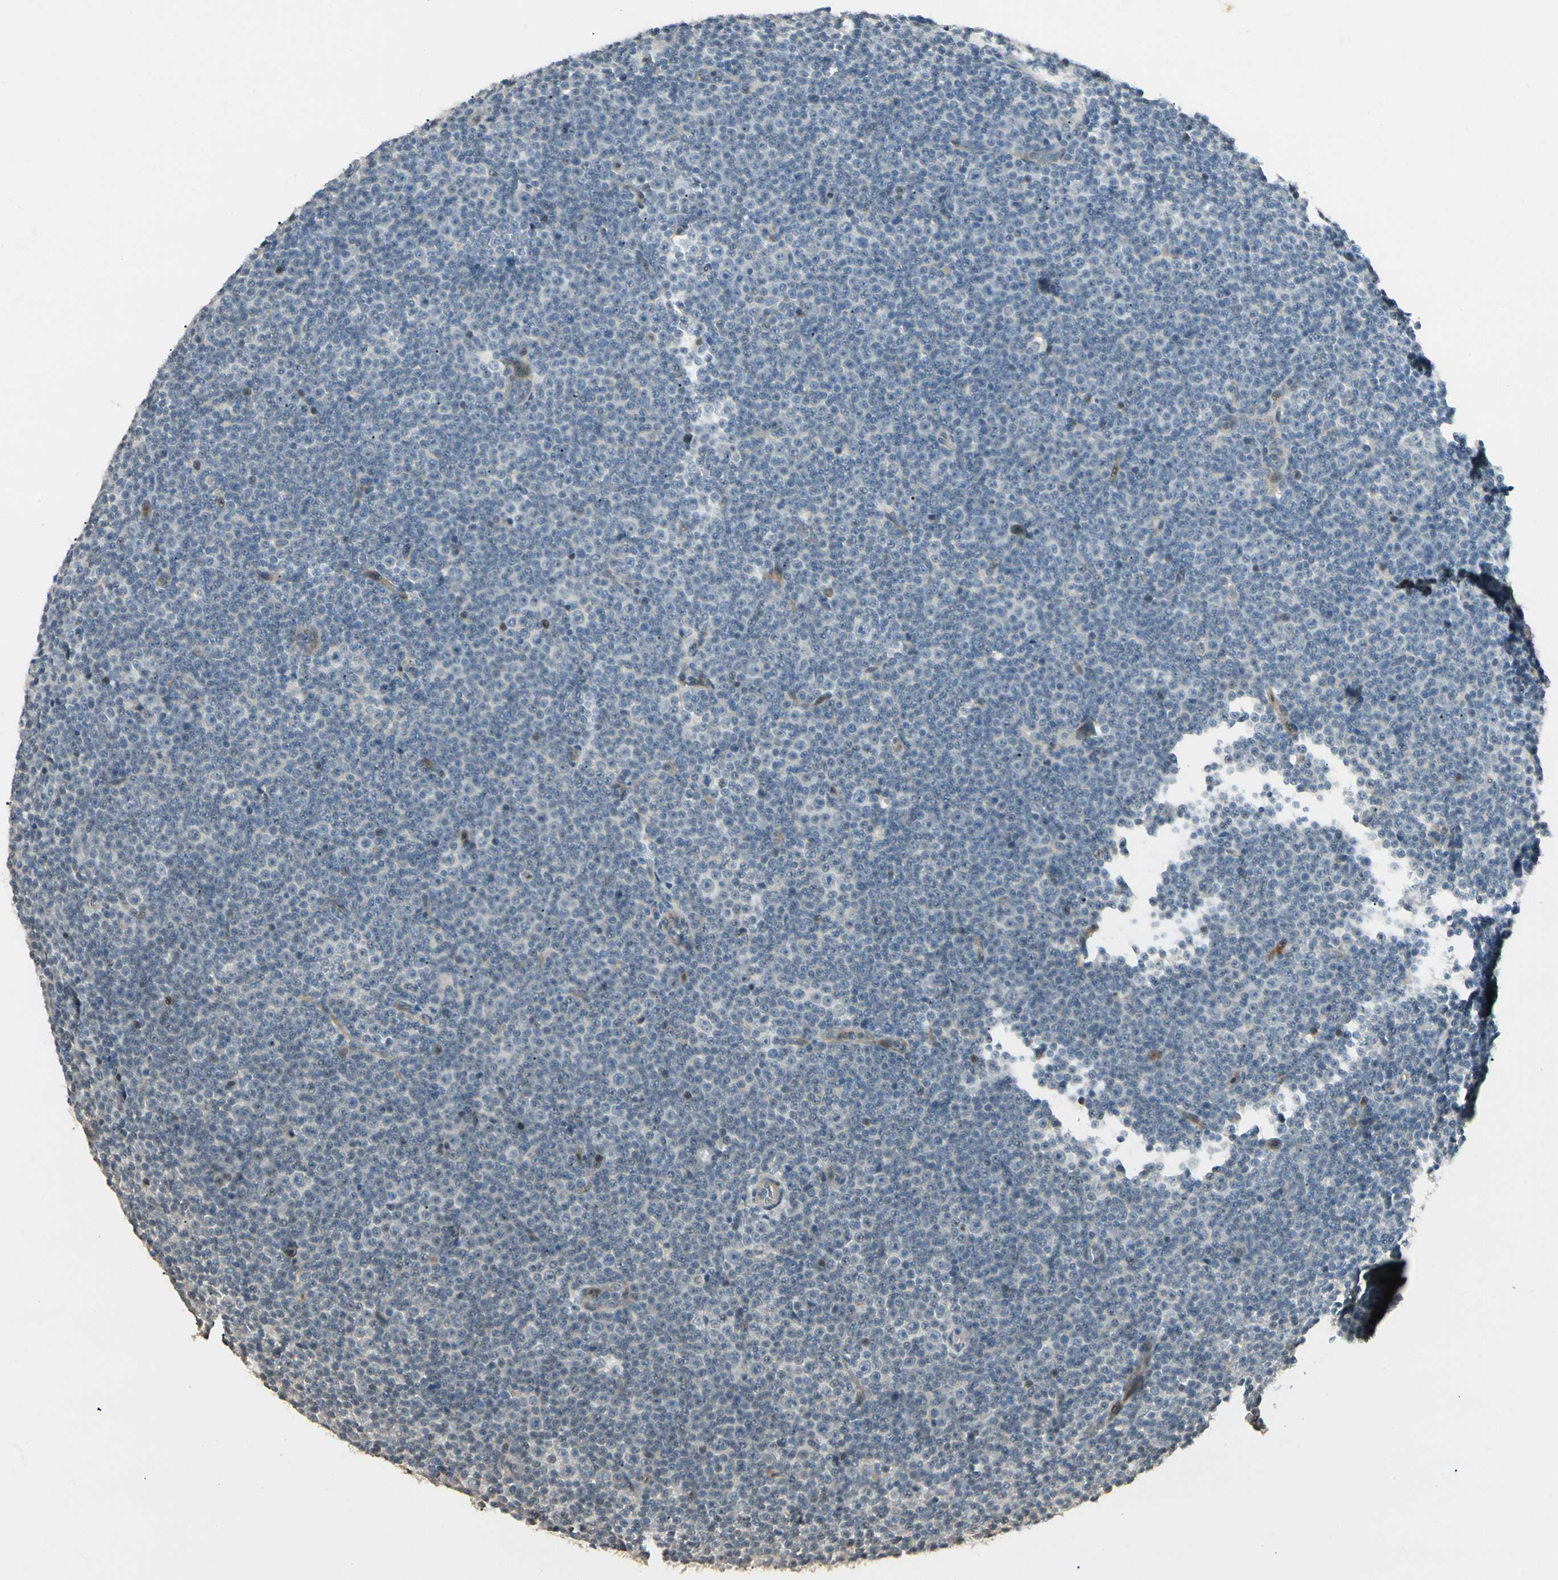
{"staining": {"intensity": "weak", "quantity": "<25%", "location": "cytoplasmic/membranous"}, "tissue": "lymphoma", "cell_type": "Tumor cells", "image_type": "cancer", "snomed": [{"axis": "morphology", "description": "Malignant lymphoma, non-Hodgkin's type, Low grade"}, {"axis": "topography", "description": "Lymph node"}], "caption": "A photomicrograph of human lymphoma is negative for staining in tumor cells.", "gene": "P3H2", "patient": {"sex": "female", "age": 67}}